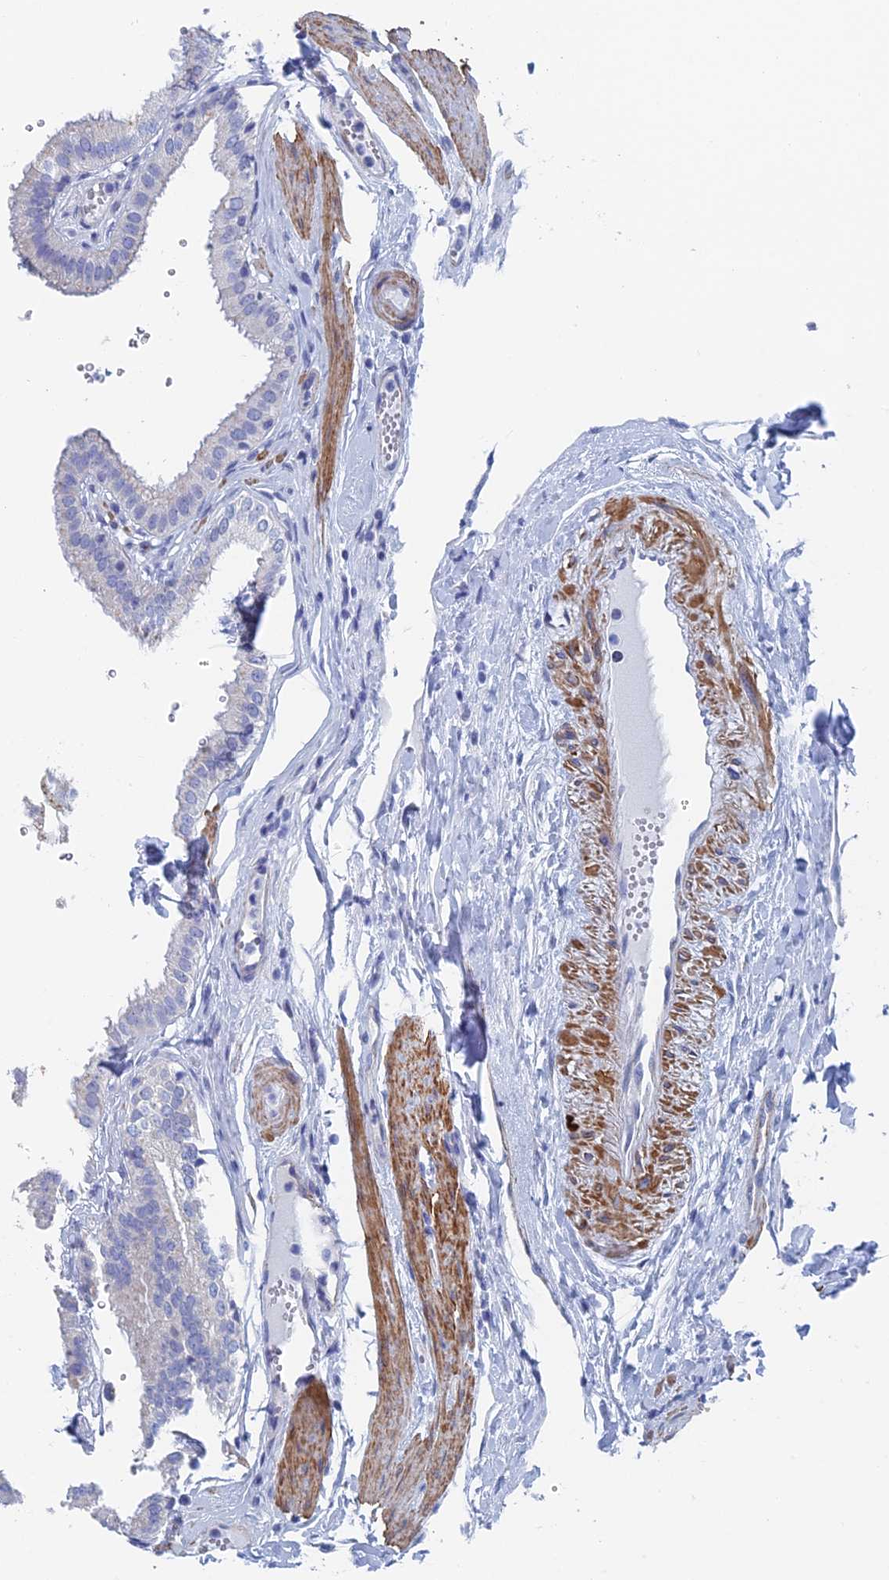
{"staining": {"intensity": "negative", "quantity": "none", "location": "none"}, "tissue": "gallbladder", "cell_type": "Glandular cells", "image_type": "normal", "snomed": [{"axis": "morphology", "description": "Normal tissue, NOS"}, {"axis": "topography", "description": "Gallbladder"}], "caption": "Glandular cells are negative for brown protein staining in benign gallbladder. (DAB (3,3'-diaminobenzidine) IHC, high magnification).", "gene": "KCNK18", "patient": {"sex": "female", "age": 61}}